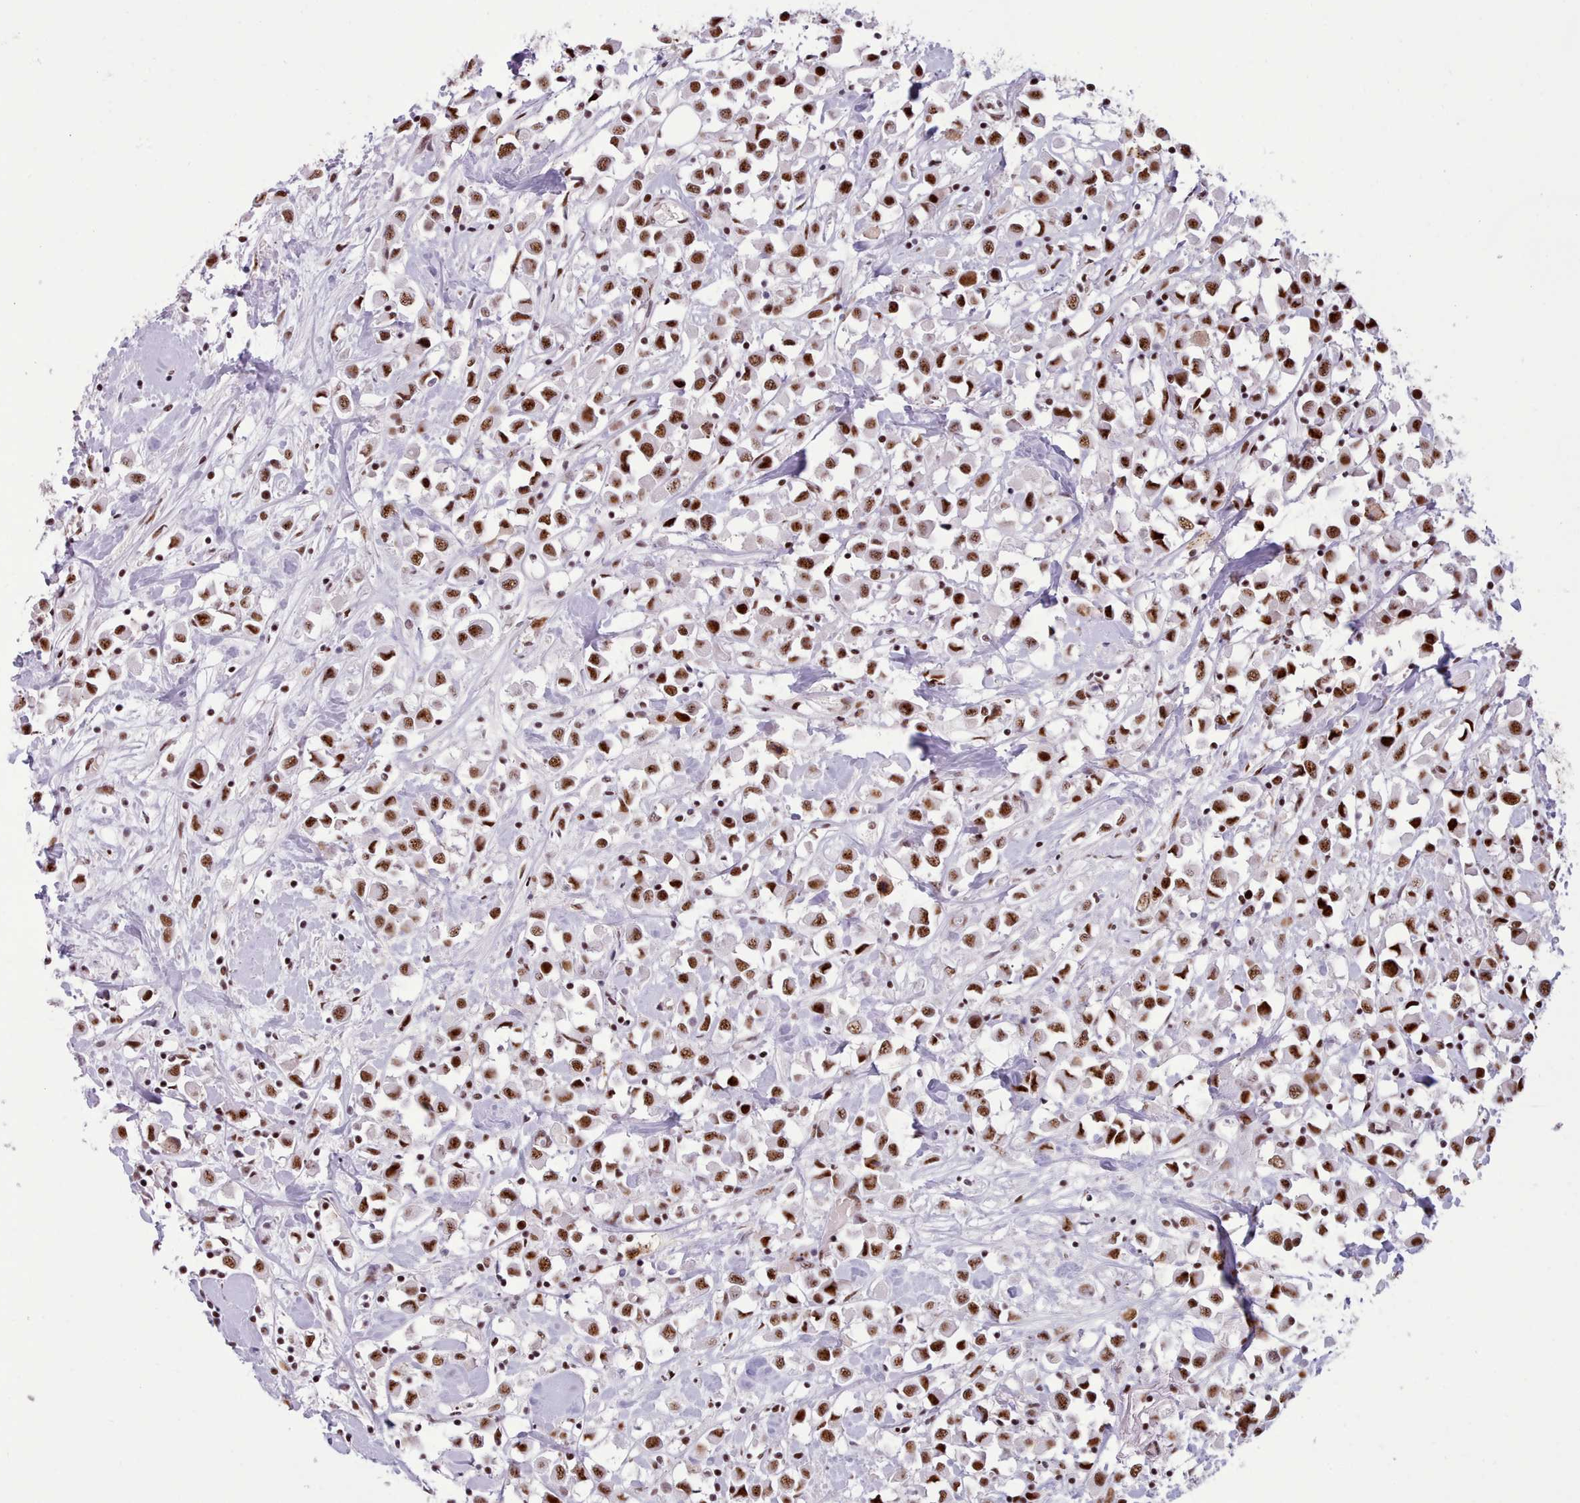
{"staining": {"intensity": "strong", "quantity": ">75%", "location": "nuclear"}, "tissue": "breast cancer", "cell_type": "Tumor cells", "image_type": "cancer", "snomed": [{"axis": "morphology", "description": "Duct carcinoma"}, {"axis": "topography", "description": "Breast"}], "caption": "A brown stain highlights strong nuclear positivity of a protein in human breast cancer (intraductal carcinoma) tumor cells.", "gene": "TMEM35B", "patient": {"sex": "female", "age": 61}}